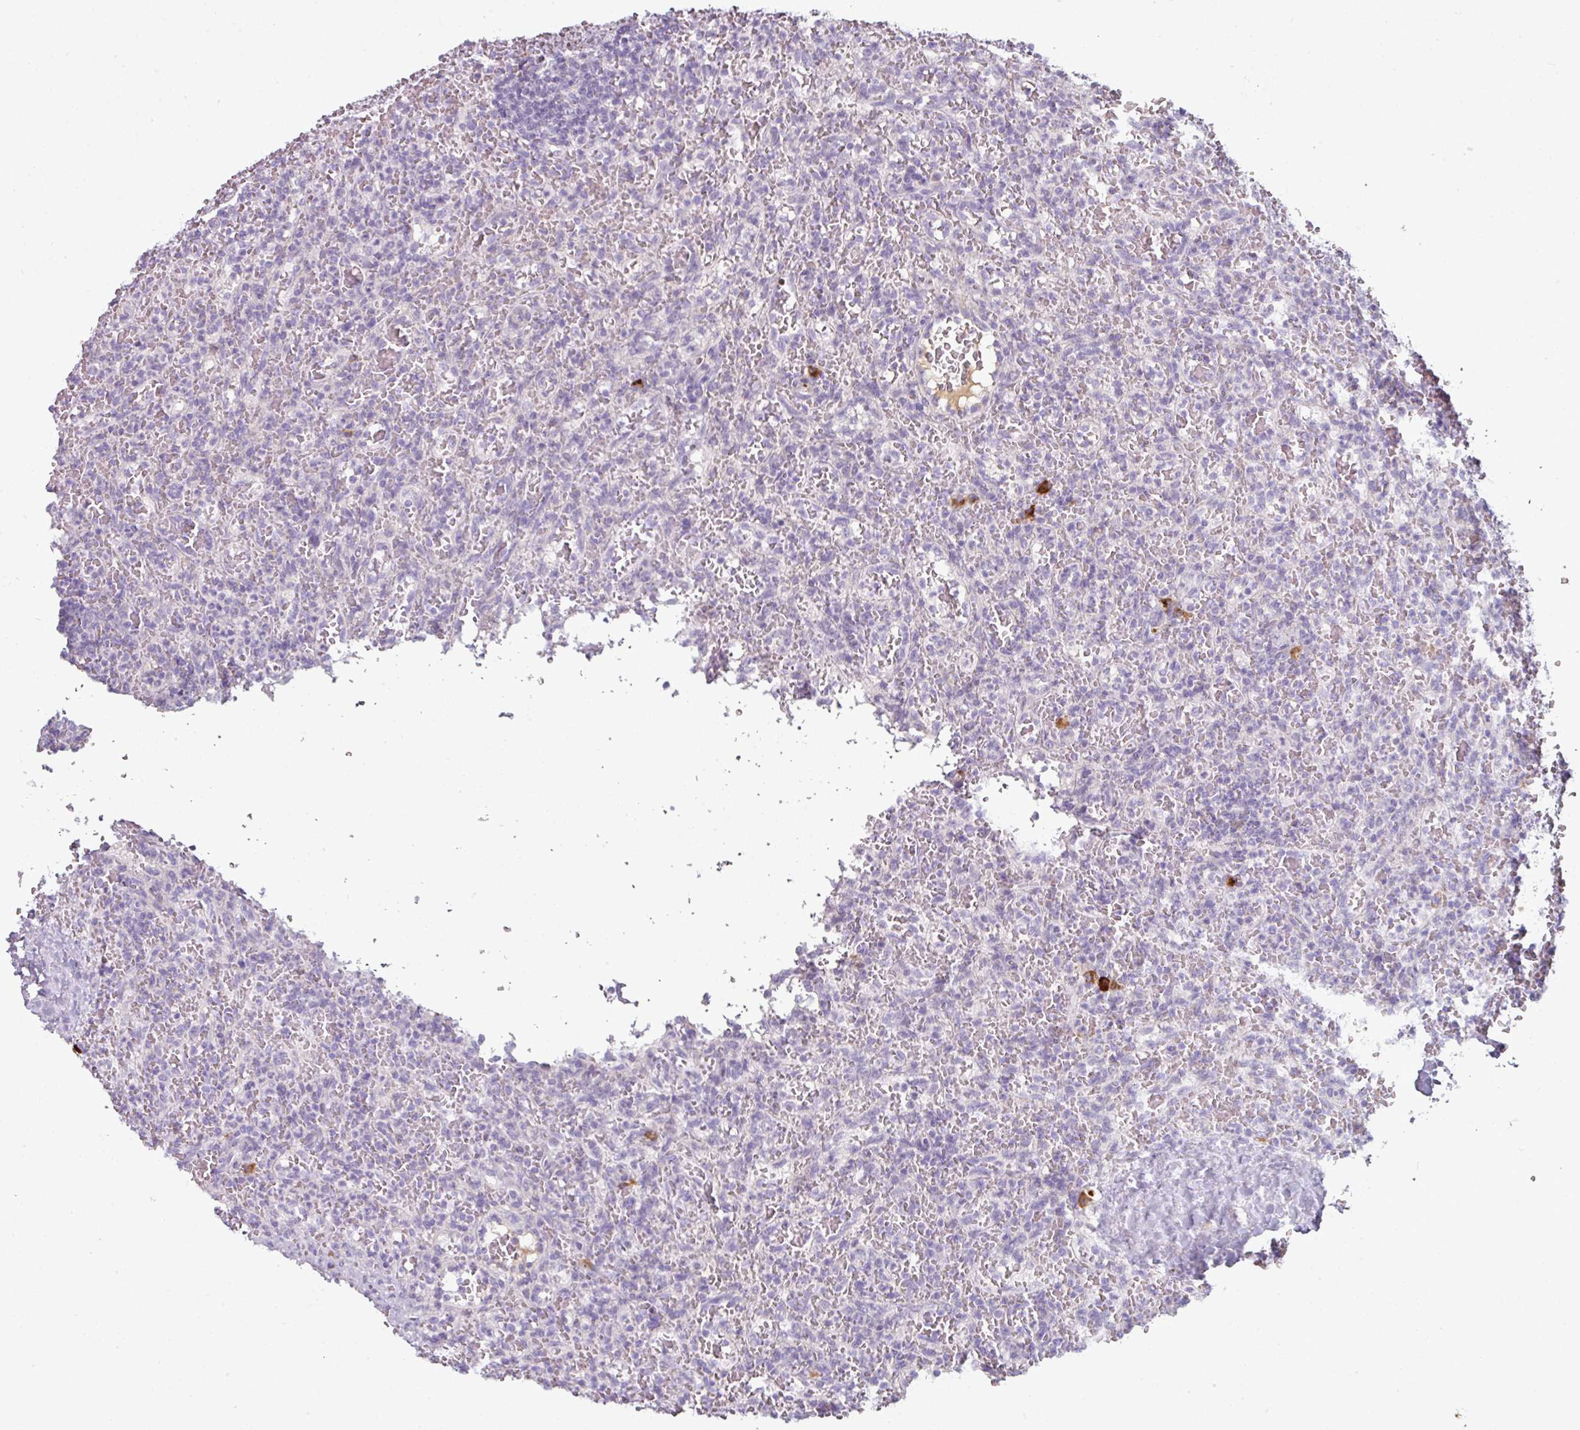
{"staining": {"intensity": "negative", "quantity": "none", "location": "none"}, "tissue": "lymphoma", "cell_type": "Tumor cells", "image_type": "cancer", "snomed": [{"axis": "morphology", "description": "Malignant lymphoma, non-Hodgkin's type, Low grade"}, {"axis": "topography", "description": "Spleen"}], "caption": "There is no significant expression in tumor cells of low-grade malignant lymphoma, non-Hodgkin's type.", "gene": "FHAD1", "patient": {"sex": "female", "age": 64}}